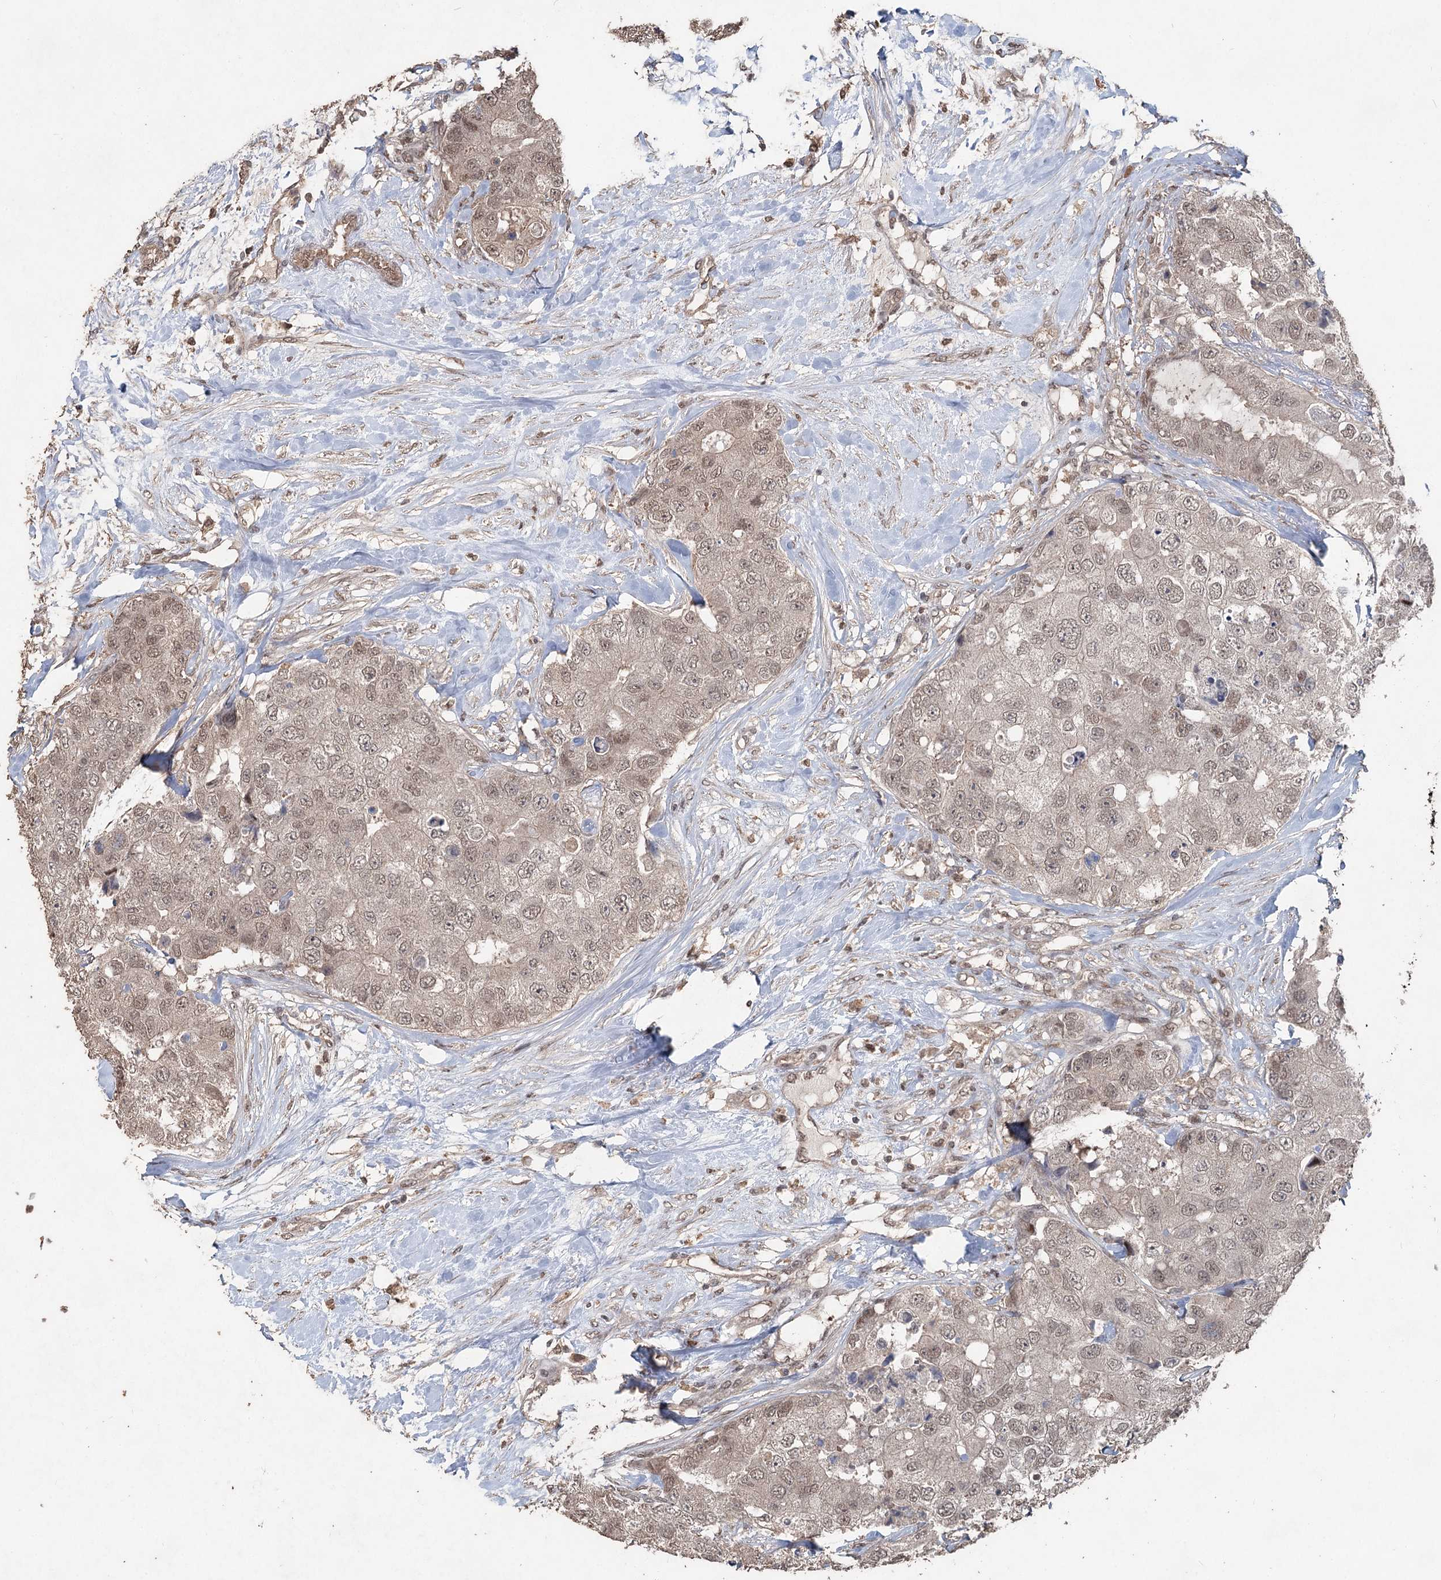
{"staining": {"intensity": "weak", "quantity": "25%-75%", "location": "nuclear"}, "tissue": "breast cancer", "cell_type": "Tumor cells", "image_type": "cancer", "snomed": [{"axis": "morphology", "description": "Duct carcinoma"}, {"axis": "topography", "description": "Breast"}], "caption": "Tumor cells exhibit weak nuclear positivity in about 25%-75% of cells in invasive ductal carcinoma (breast). (Stains: DAB in brown, nuclei in blue, Microscopy: brightfield microscopy at high magnification).", "gene": "FBXO7", "patient": {"sex": "female", "age": 62}}